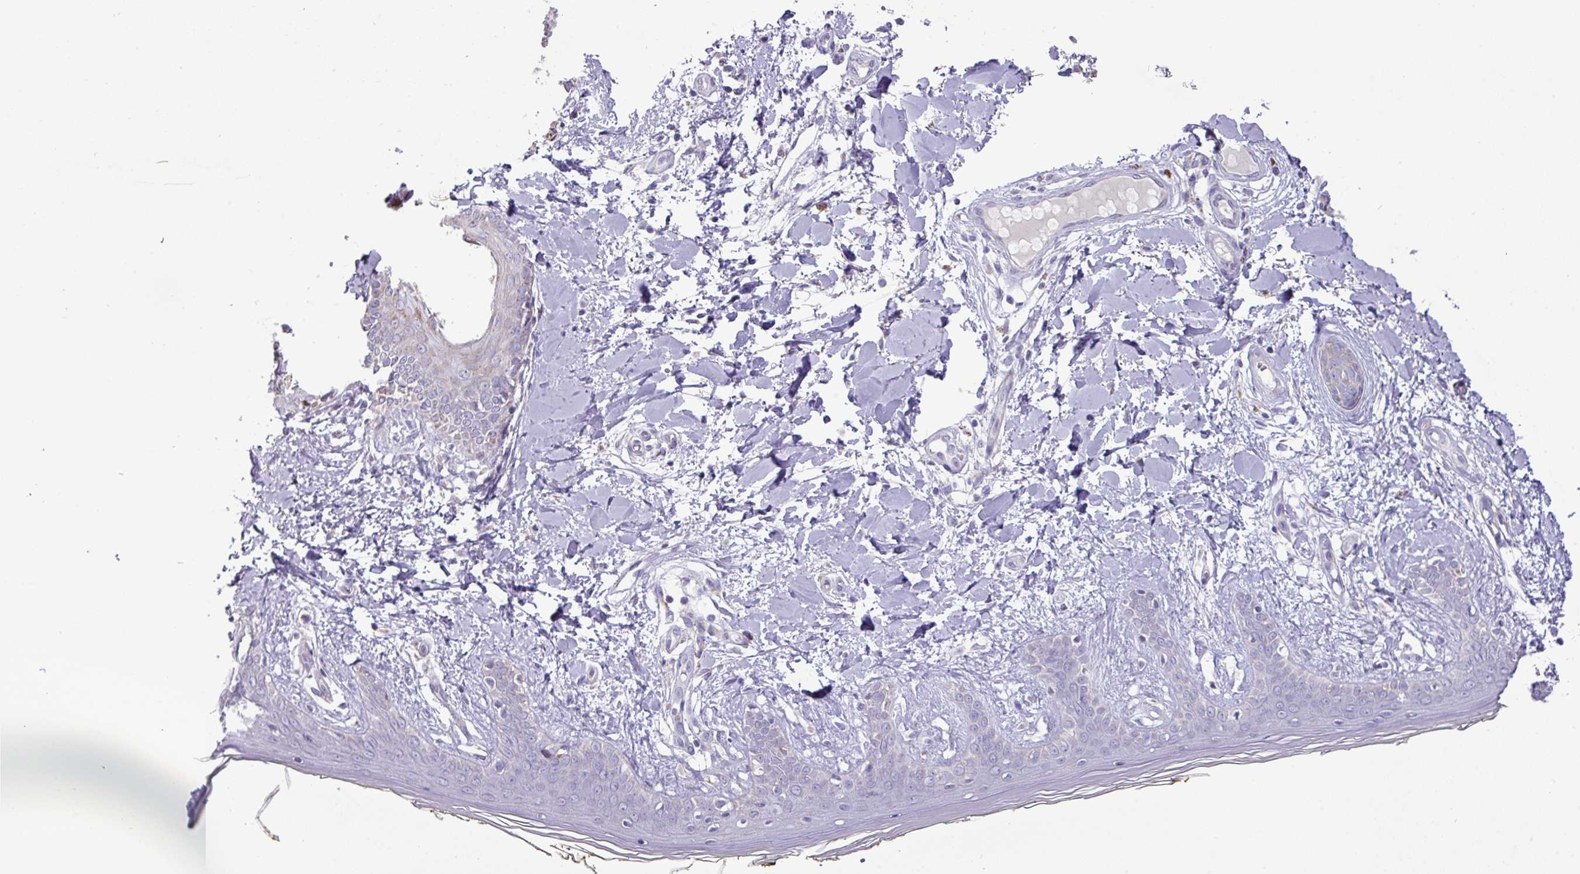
{"staining": {"intensity": "negative", "quantity": "none", "location": "none"}, "tissue": "skin", "cell_type": "Fibroblasts", "image_type": "normal", "snomed": [{"axis": "morphology", "description": "Normal tissue, NOS"}, {"axis": "topography", "description": "Skin"}], "caption": "IHC of normal skin reveals no expression in fibroblasts.", "gene": "MT", "patient": {"sex": "female", "age": 34}}